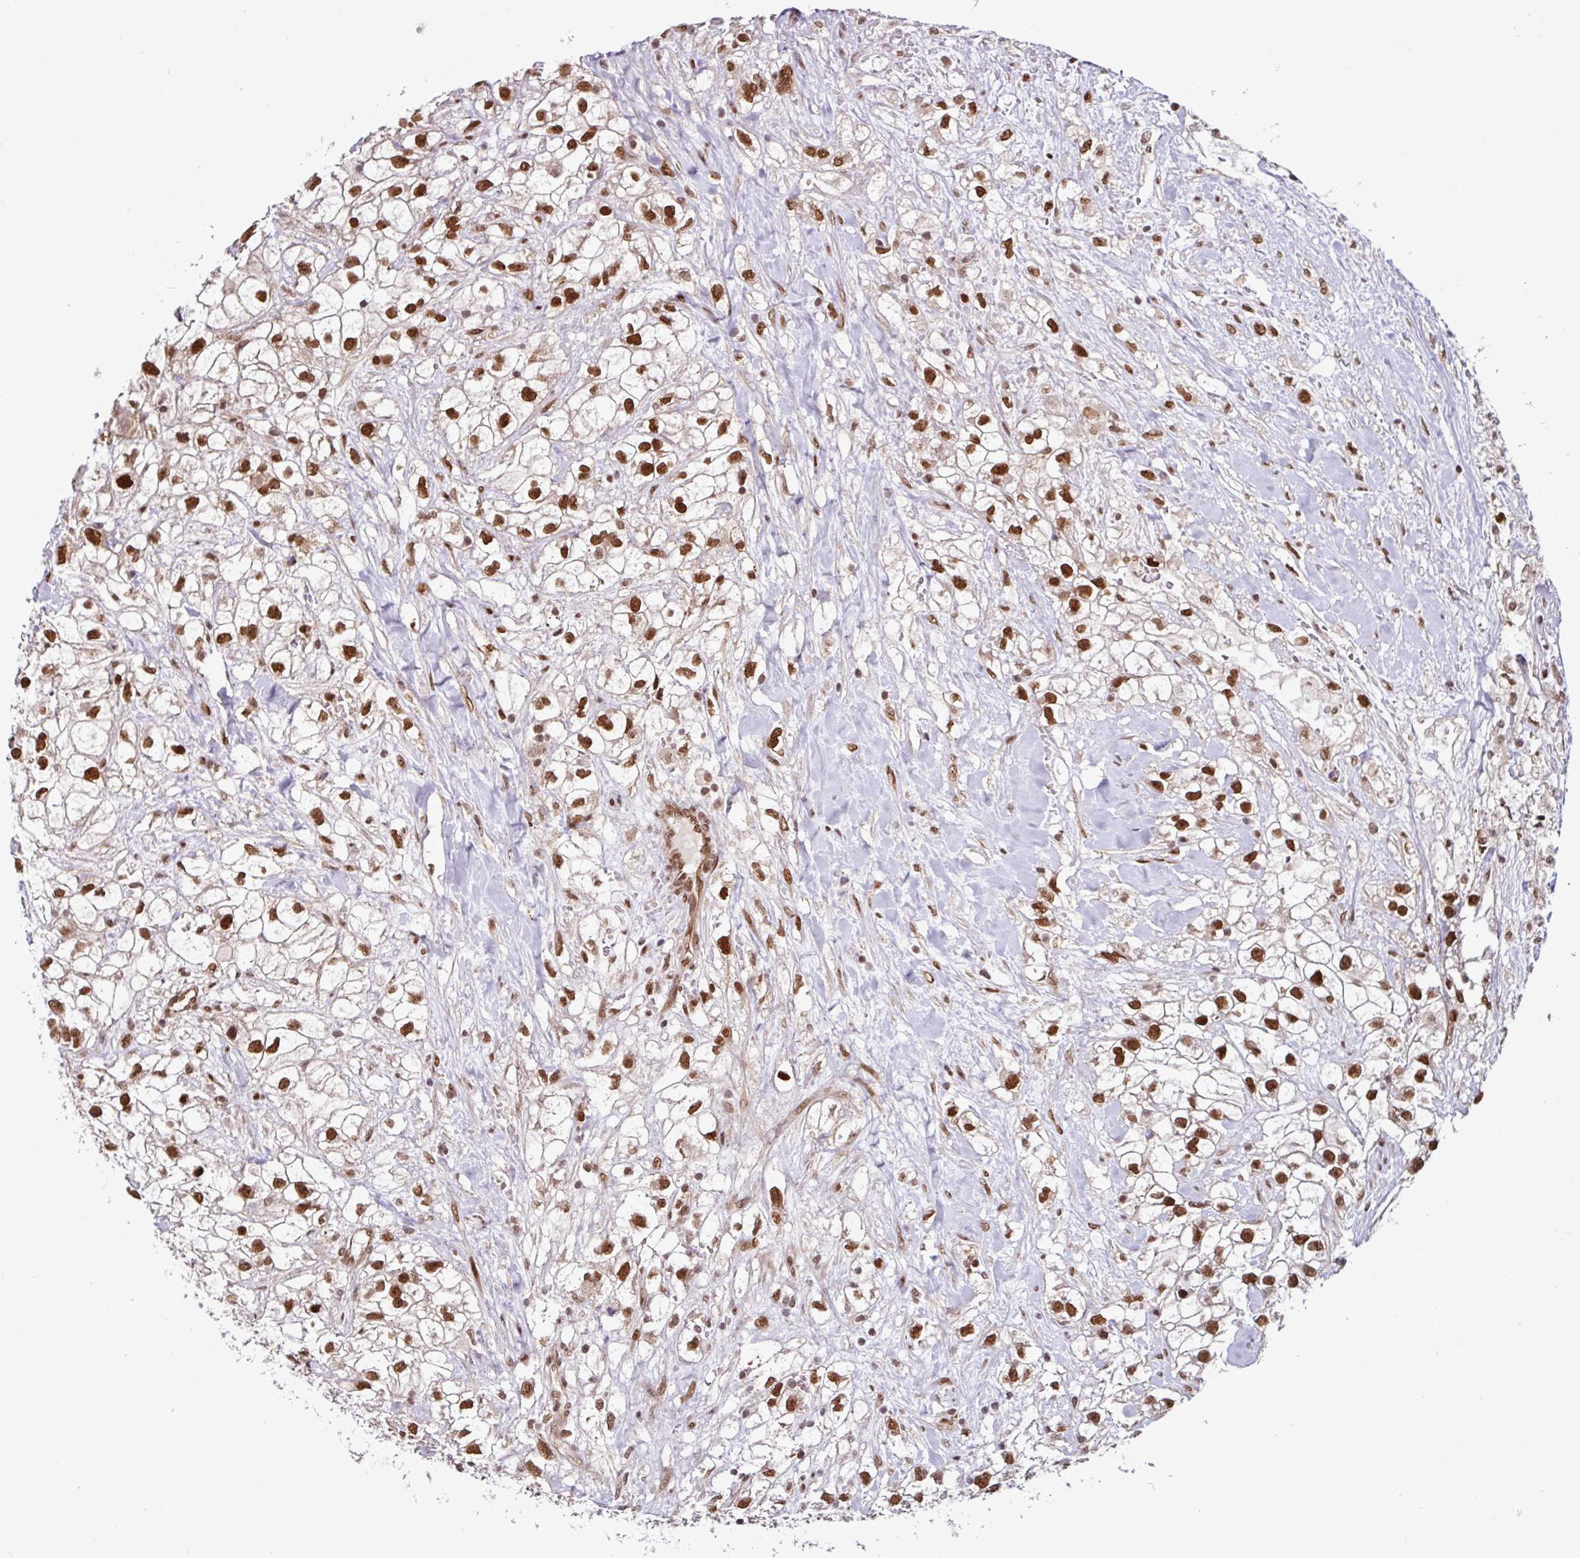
{"staining": {"intensity": "strong", "quantity": ">75%", "location": "nuclear"}, "tissue": "renal cancer", "cell_type": "Tumor cells", "image_type": "cancer", "snomed": [{"axis": "morphology", "description": "Adenocarcinoma, NOS"}, {"axis": "topography", "description": "Kidney"}], "caption": "A high amount of strong nuclear positivity is identified in approximately >75% of tumor cells in renal cancer (adenocarcinoma) tissue.", "gene": "MORF4L2", "patient": {"sex": "male", "age": 59}}